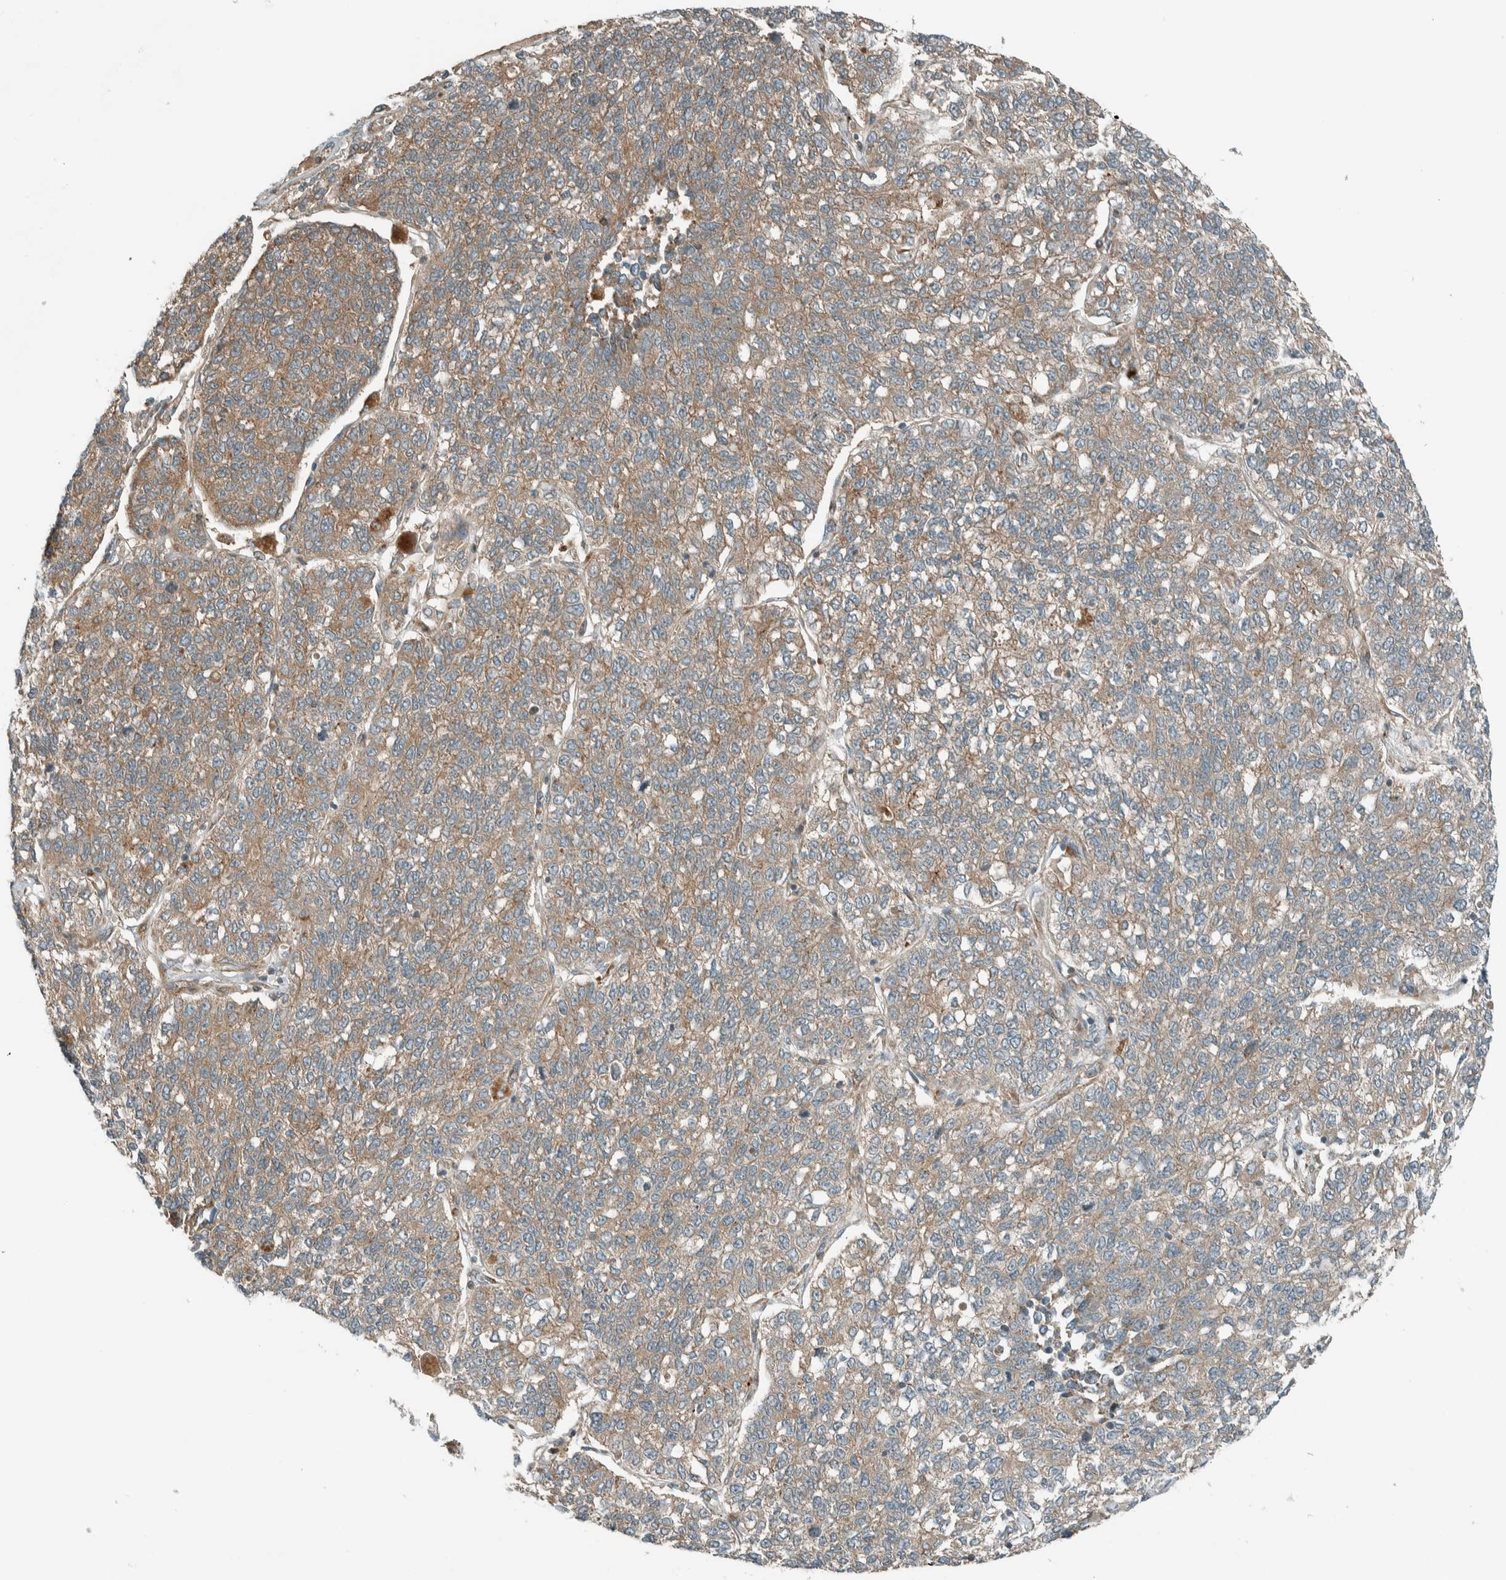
{"staining": {"intensity": "weak", "quantity": ">75%", "location": "cytoplasmic/membranous"}, "tissue": "lung cancer", "cell_type": "Tumor cells", "image_type": "cancer", "snomed": [{"axis": "morphology", "description": "Adenocarcinoma, NOS"}, {"axis": "topography", "description": "Lung"}], "caption": "Immunohistochemical staining of human lung adenocarcinoma displays low levels of weak cytoplasmic/membranous positivity in about >75% of tumor cells.", "gene": "EXOC7", "patient": {"sex": "male", "age": 49}}